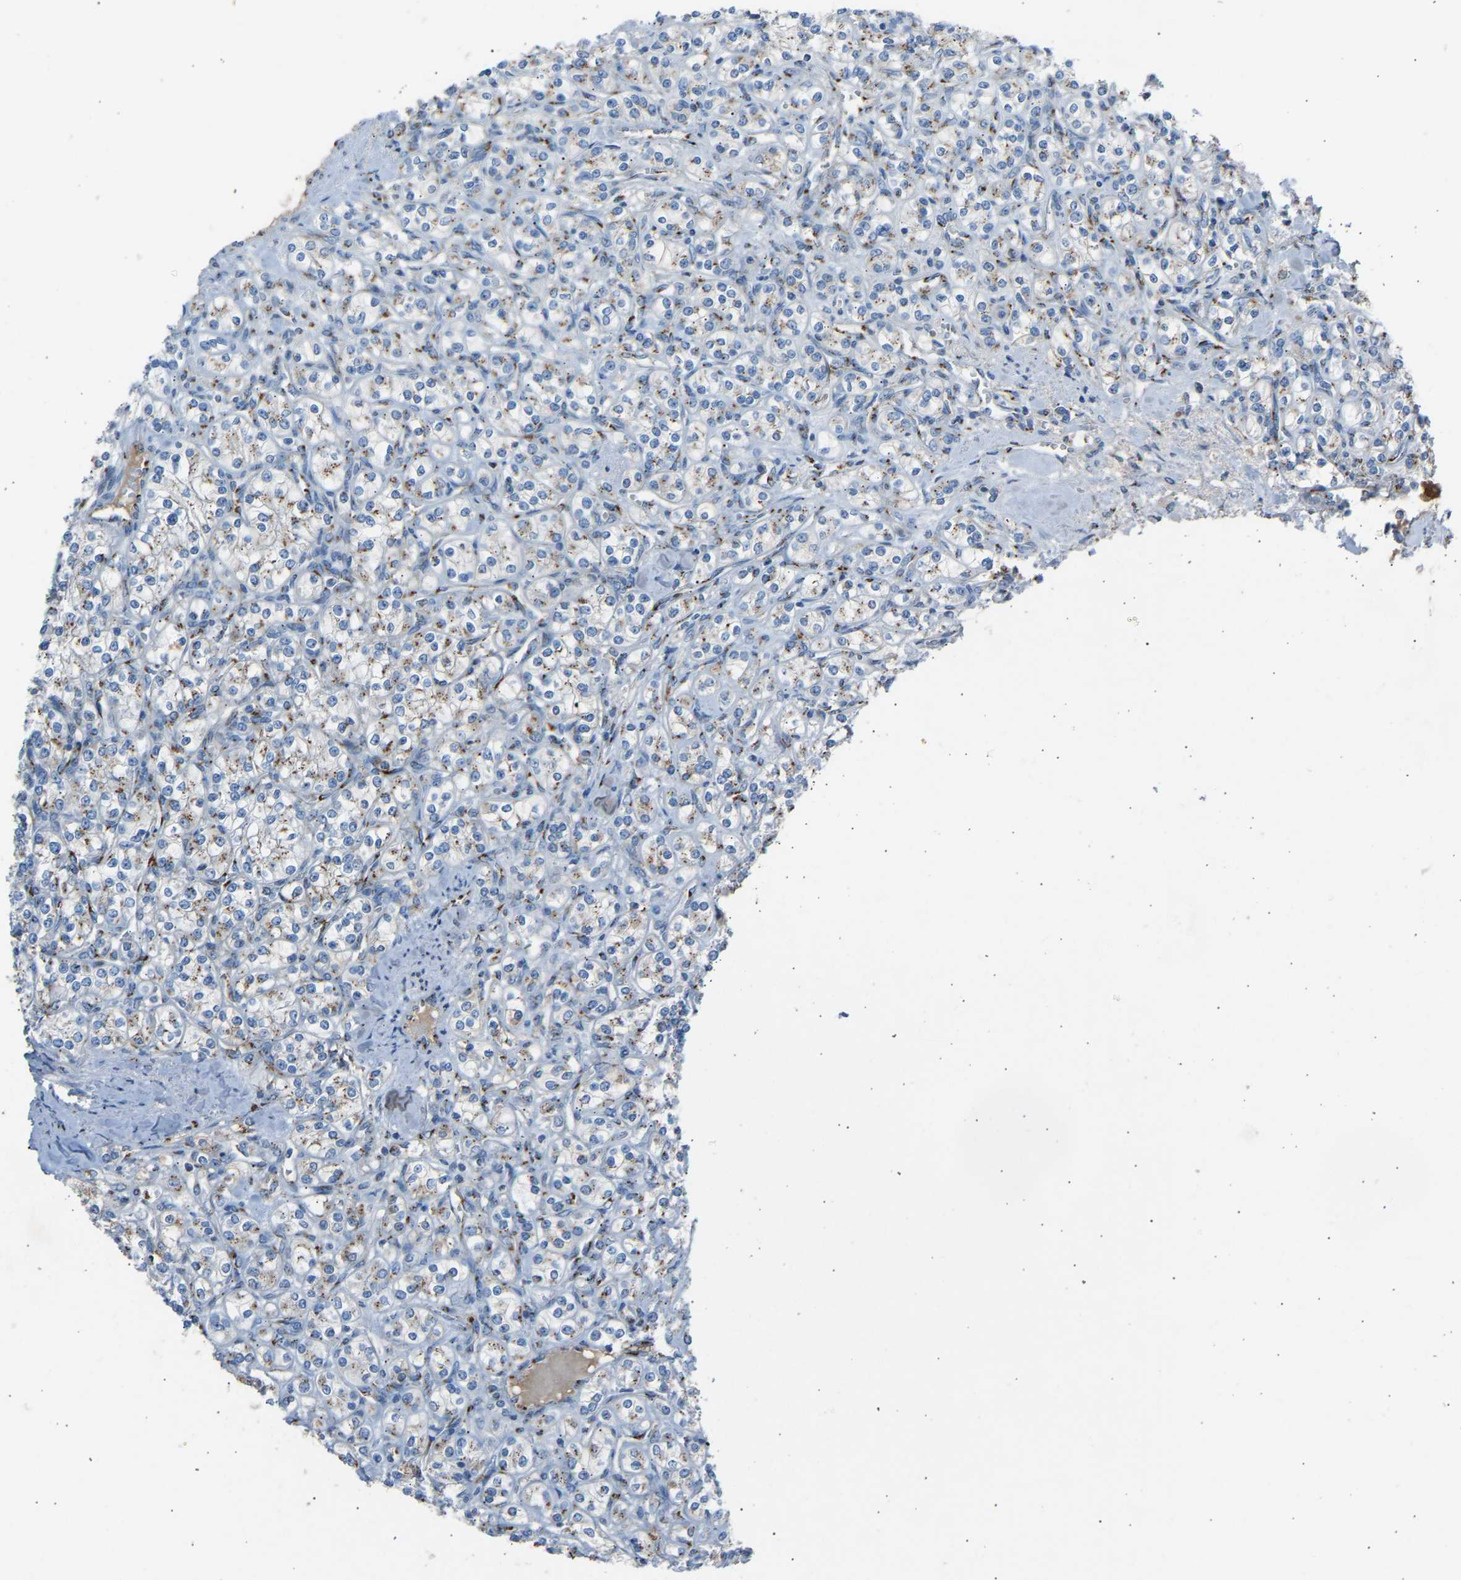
{"staining": {"intensity": "weak", "quantity": "25%-75%", "location": "cytoplasmic/membranous"}, "tissue": "renal cancer", "cell_type": "Tumor cells", "image_type": "cancer", "snomed": [{"axis": "morphology", "description": "Adenocarcinoma, NOS"}, {"axis": "topography", "description": "Kidney"}], "caption": "The histopathology image exhibits immunohistochemical staining of adenocarcinoma (renal). There is weak cytoplasmic/membranous positivity is seen in approximately 25%-75% of tumor cells.", "gene": "CYREN", "patient": {"sex": "male", "age": 77}}